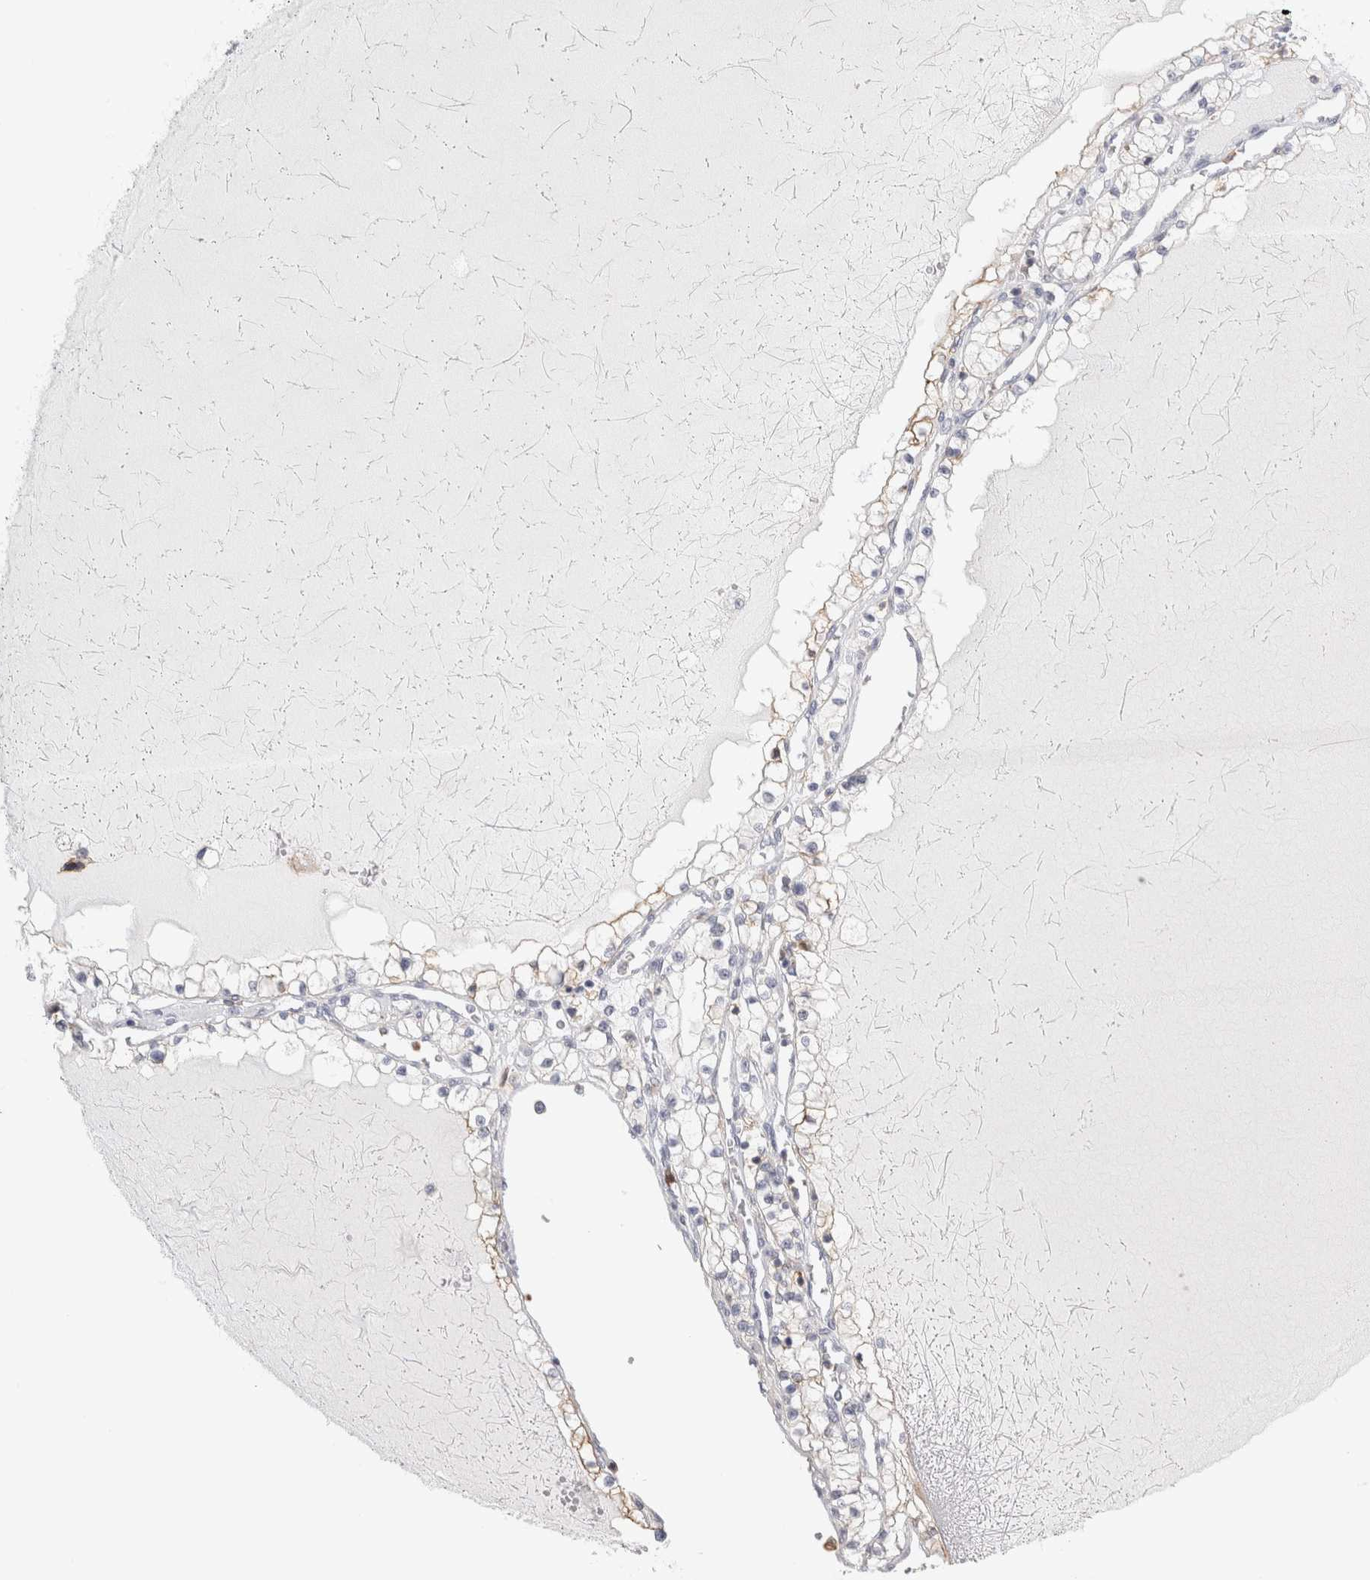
{"staining": {"intensity": "weak", "quantity": "<25%", "location": "cytoplasmic/membranous"}, "tissue": "renal cancer", "cell_type": "Tumor cells", "image_type": "cancer", "snomed": [{"axis": "morphology", "description": "Adenocarcinoma, NOS"}, {"axis": "topography", "description": "Kidney"}], "caption": "Tumor cells show no significant protein positivity in renal cancer (adenocarcinoma).", "gene": "P2RY2", "patient": {"sex": "male", "age": 68}}